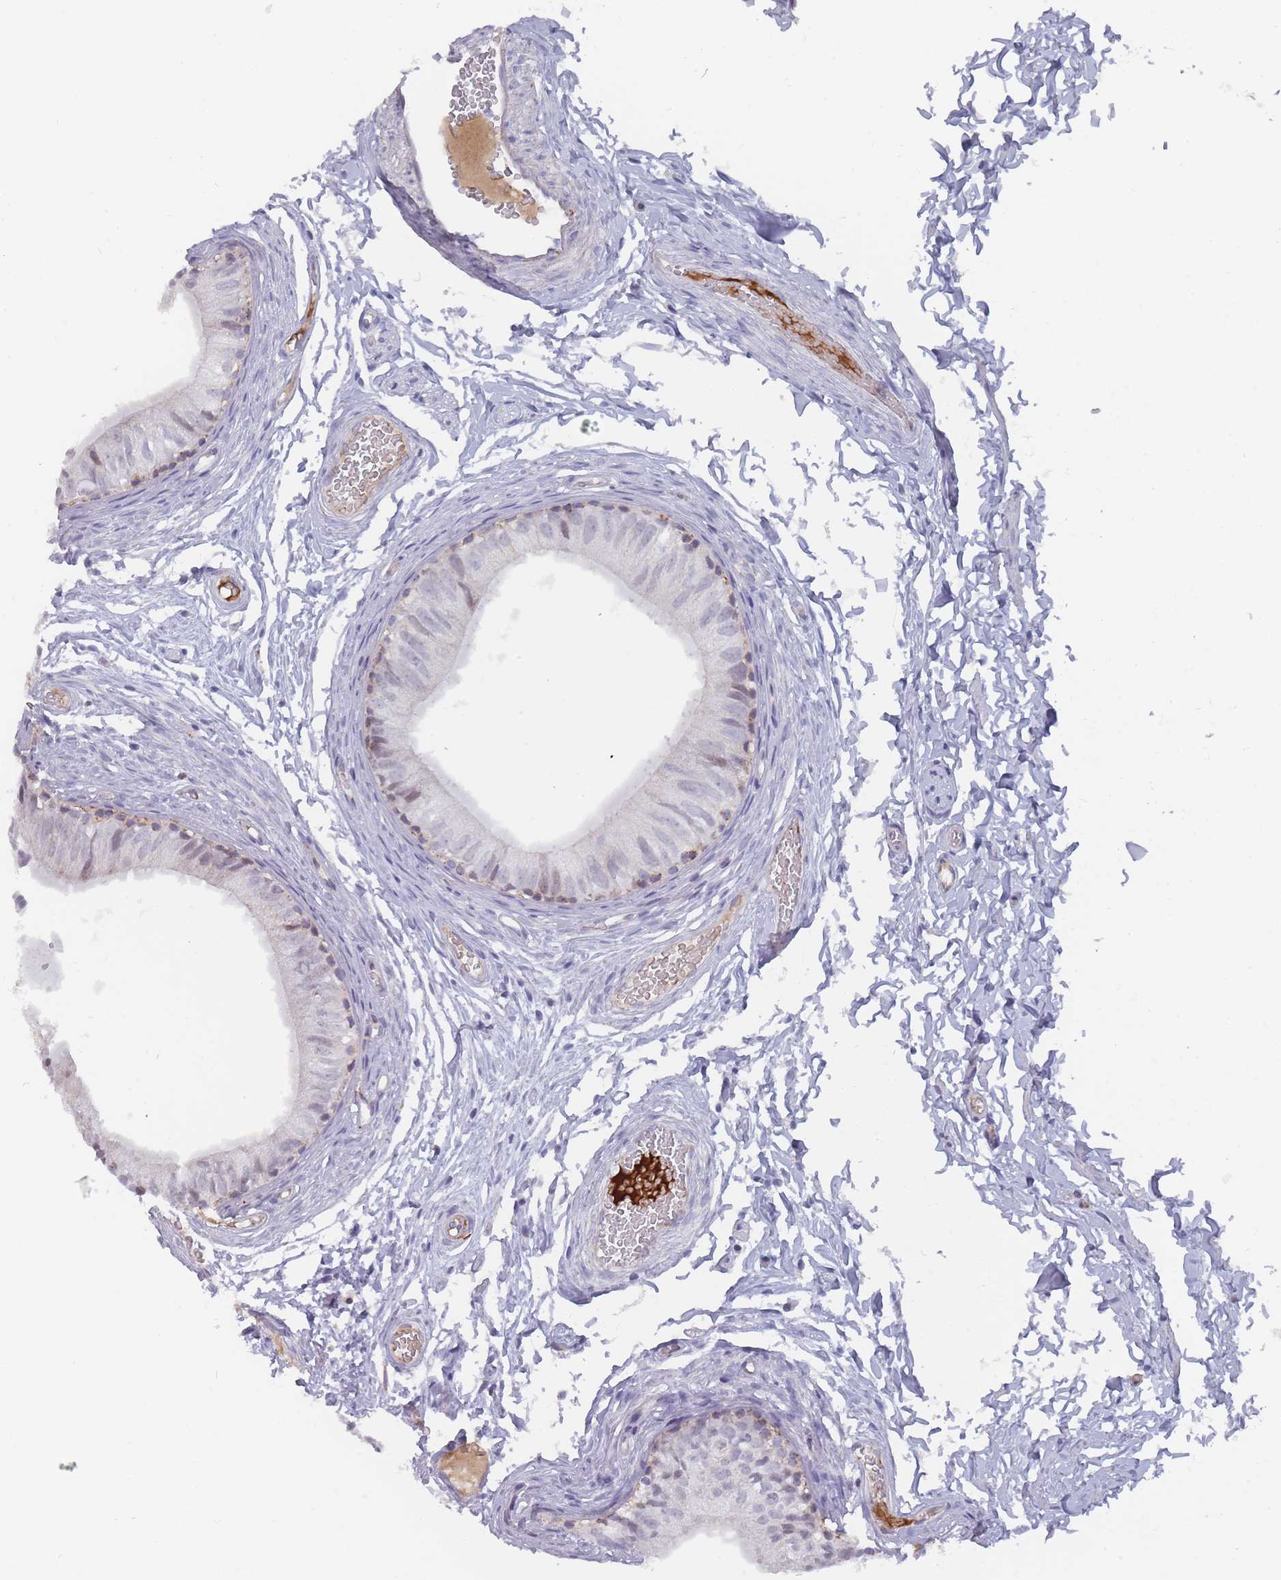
{"staining": {"intensity": "moderate", "quantity": "<25%", "location": "cytoplasmic/membranous,nuclear"}, "tissue": "epididymis", "cell_type": "Glandular cells", "image_type": "normal", "snomed": [{"axis": "morphology", "description": "Normal tissue, NOS"}, {"axis": "topography", "description": "Epididymis"}], "caption": "Glandular cells demonstrate low levels of moderate cytoplasmic/membranous,nuclear positivity in approximately <25% of cells in benign epididymis.", "gene": "TRARG1", "patient": {"sex": "male", "age": 37}}